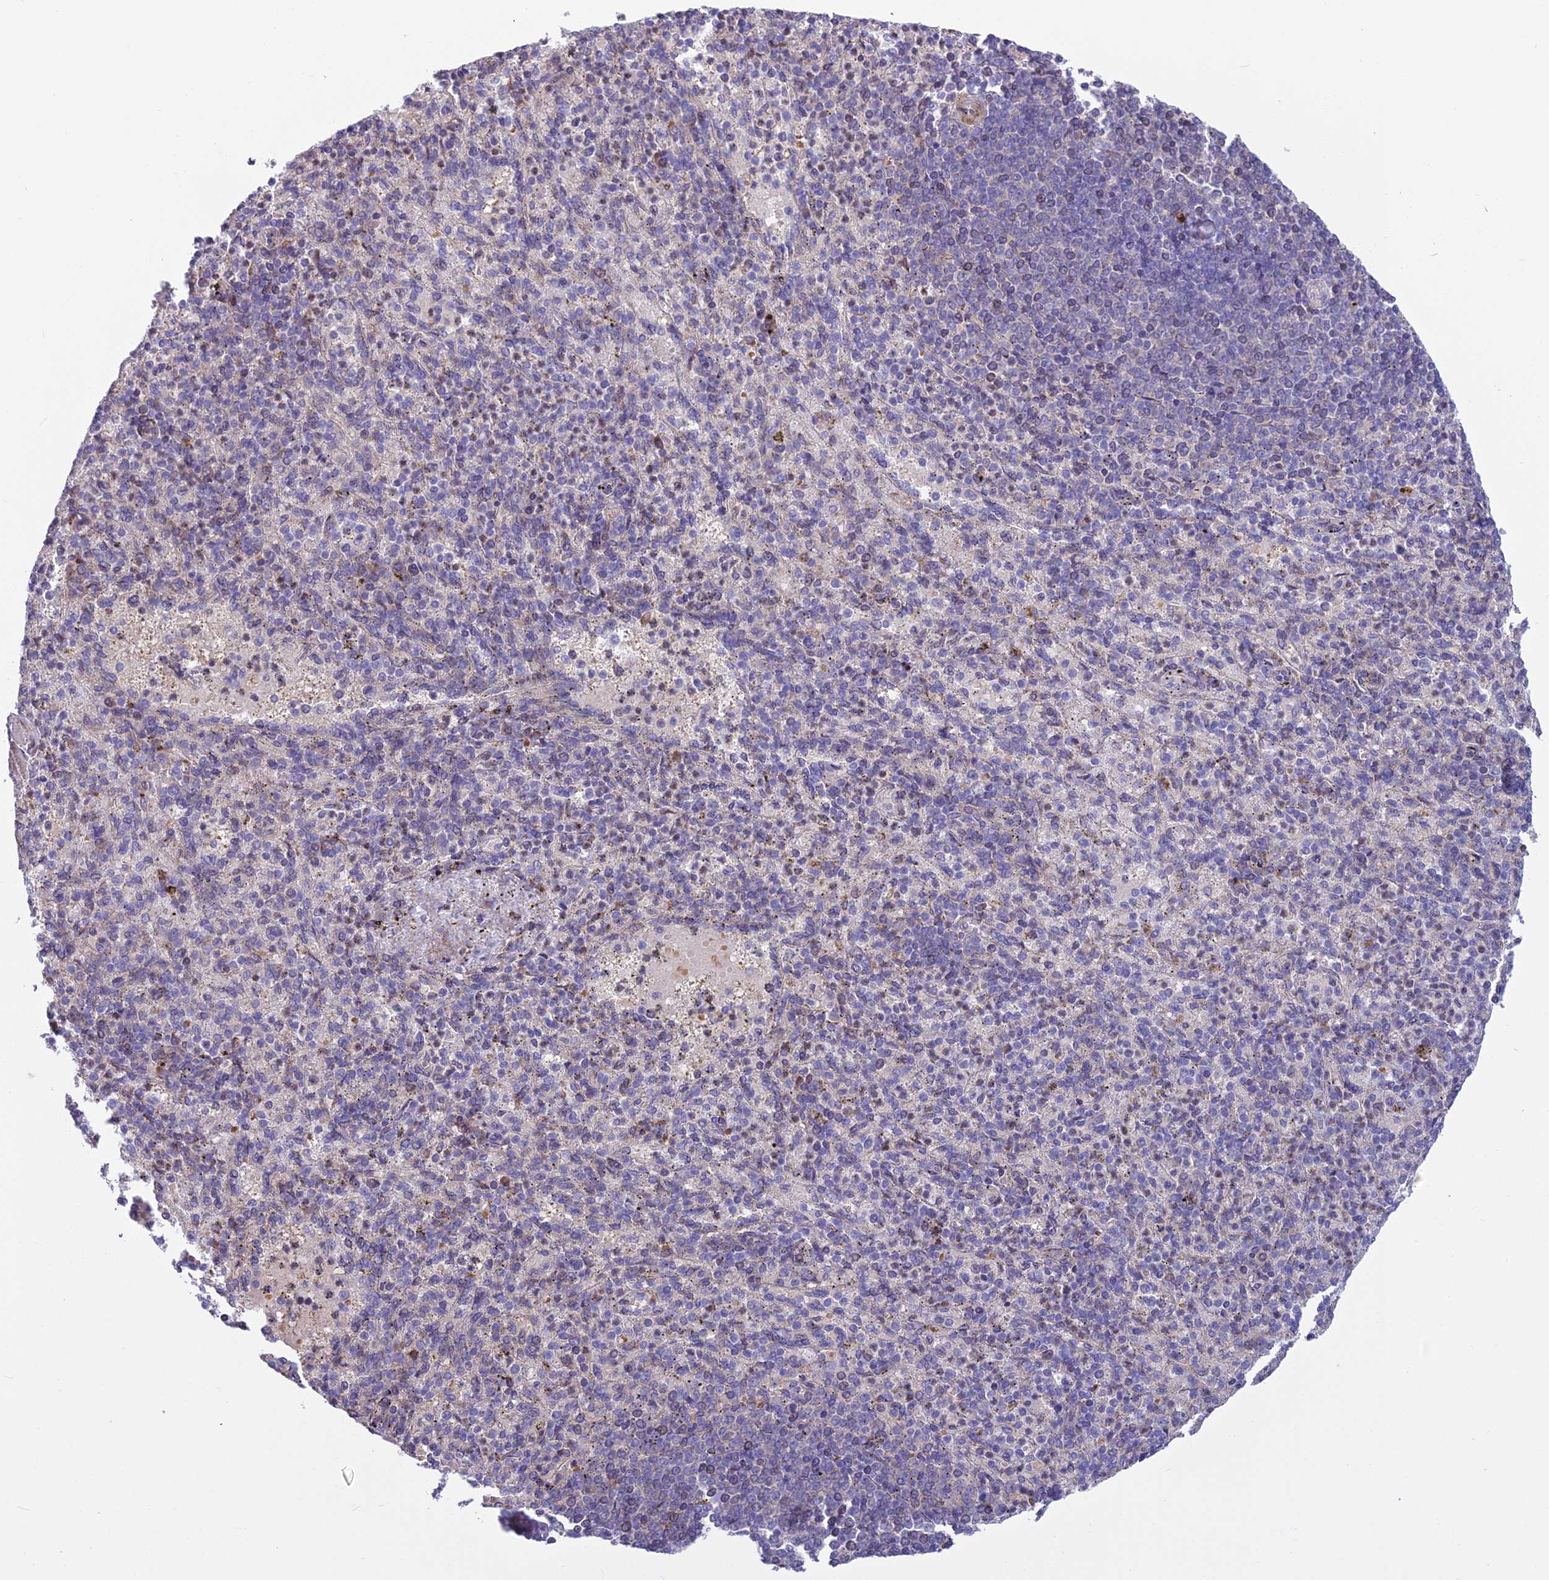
{"staining": {"intensity": "negative", "quantity": "none", "location": "none"}, "tissue": "spleen", "cell_type": "Cells in red pulp", "image_type": "normal", "snomed": [{"axis": "morphology", "description": "Normal tissue, NOS"}, {"axis": "topography", "description": "Spleen"}], "caption": "Immunohistochemical staining of normal human spleen demonstrates no significant staining in cells in red pulp. Brightfield microscopy of immunohistochemistry stained with DAB (3,3'-diaminobenzidine) (brown) and hematoxylin (blue), captured at high magnification.", "gene": "PCDHB14", "patient": {"sex": "female", "age": 74}}